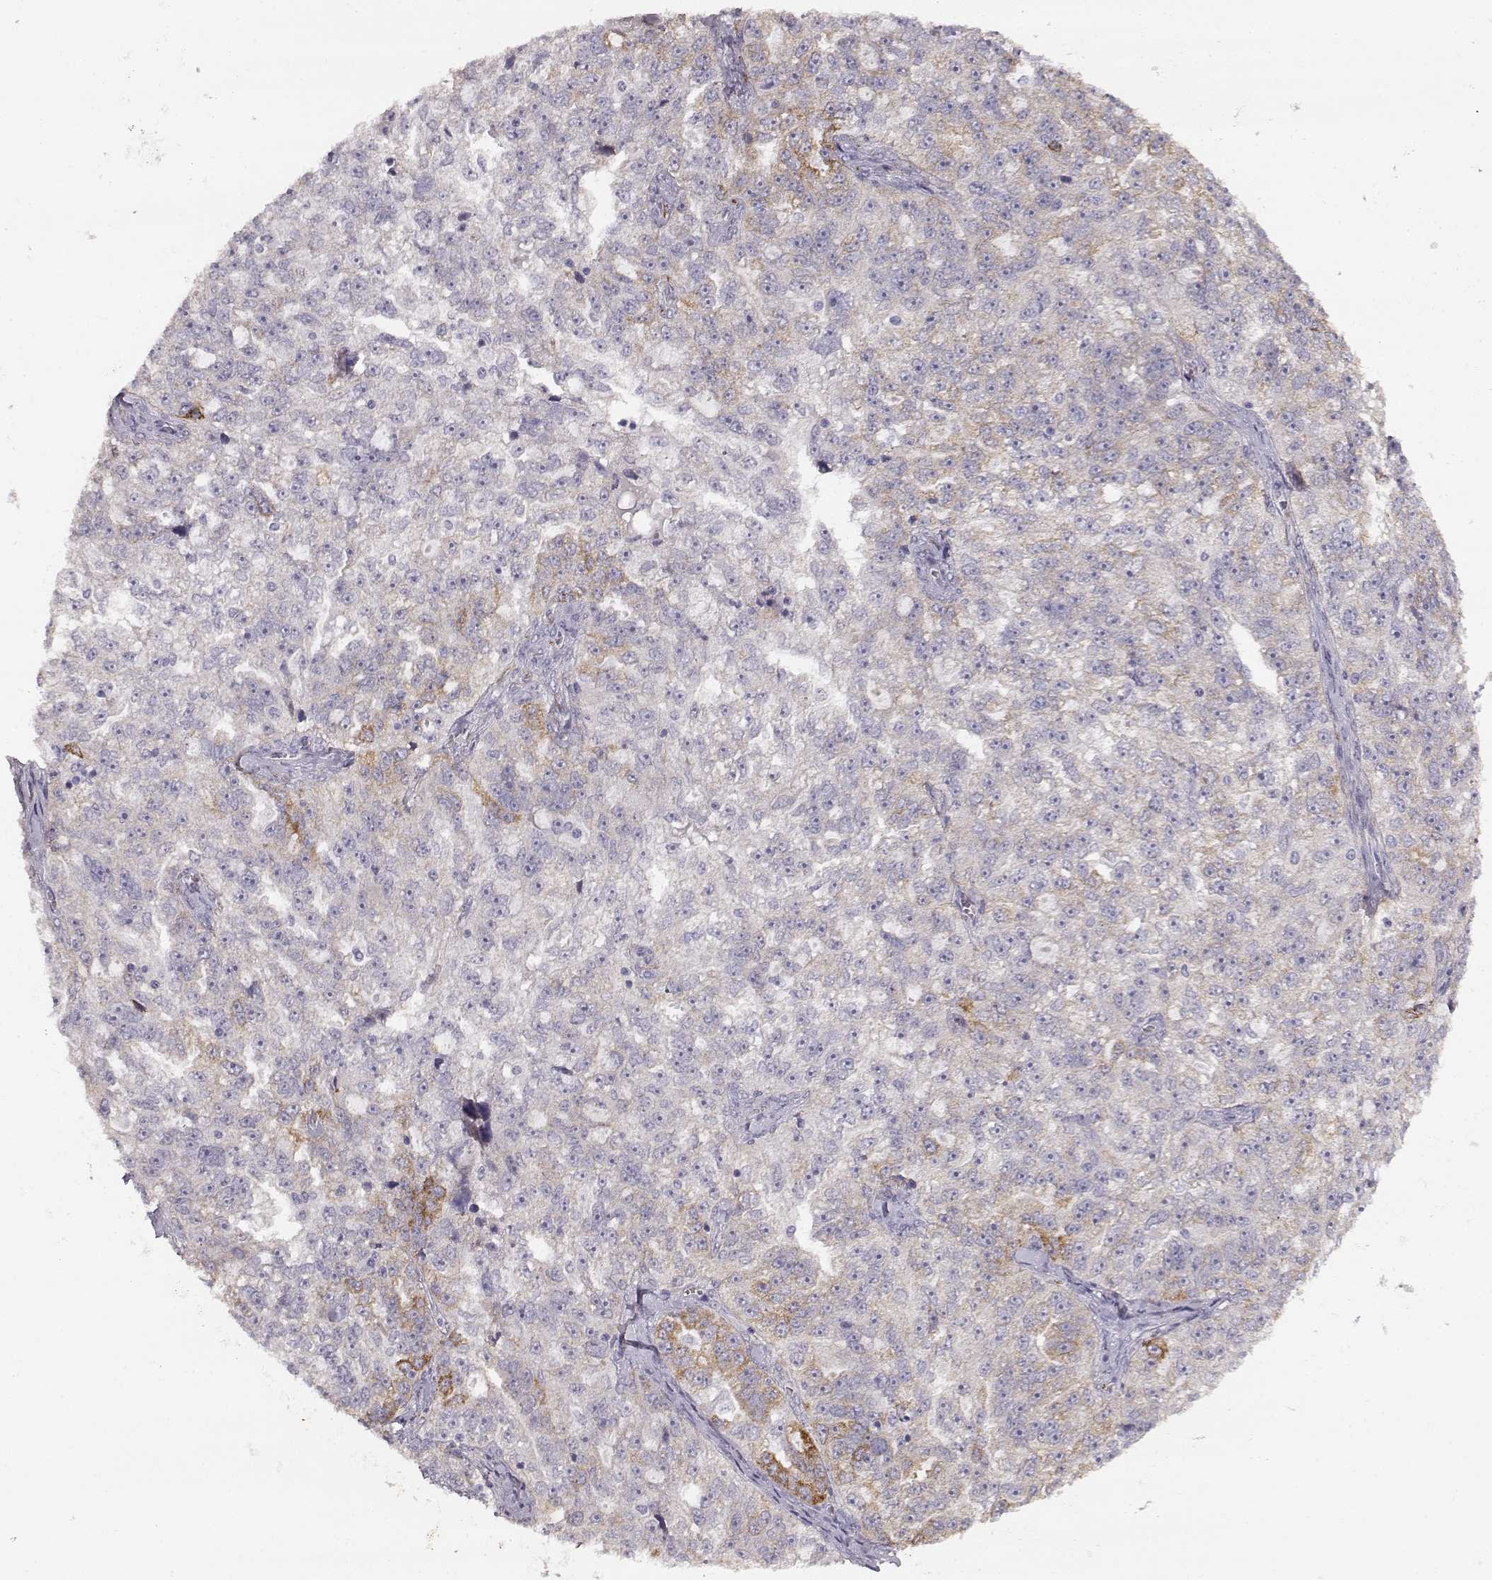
{"staining": {"intensity": "weak", "quantity": "<25%", "location": "cytoplasmic/membranous"}, "tissue": "ovarian cancer", "cell_type": "Tumor cells", "image_type": "cancer", "snomed": [{"axis": "morphology", "description": "Cystadenocarcinoma, serous, NOS"}, {"axis": "topography", "description": "Ovary"}], "caption": "Image shows no significant protein staining in tumor cells of ovarian cancer. (DAB (3,3'-diaminobenzidine) immunohistochemistry (IHC), high magnification).", "gene": "LAMC1", "patient": {"sex": "female", "age": 51}}